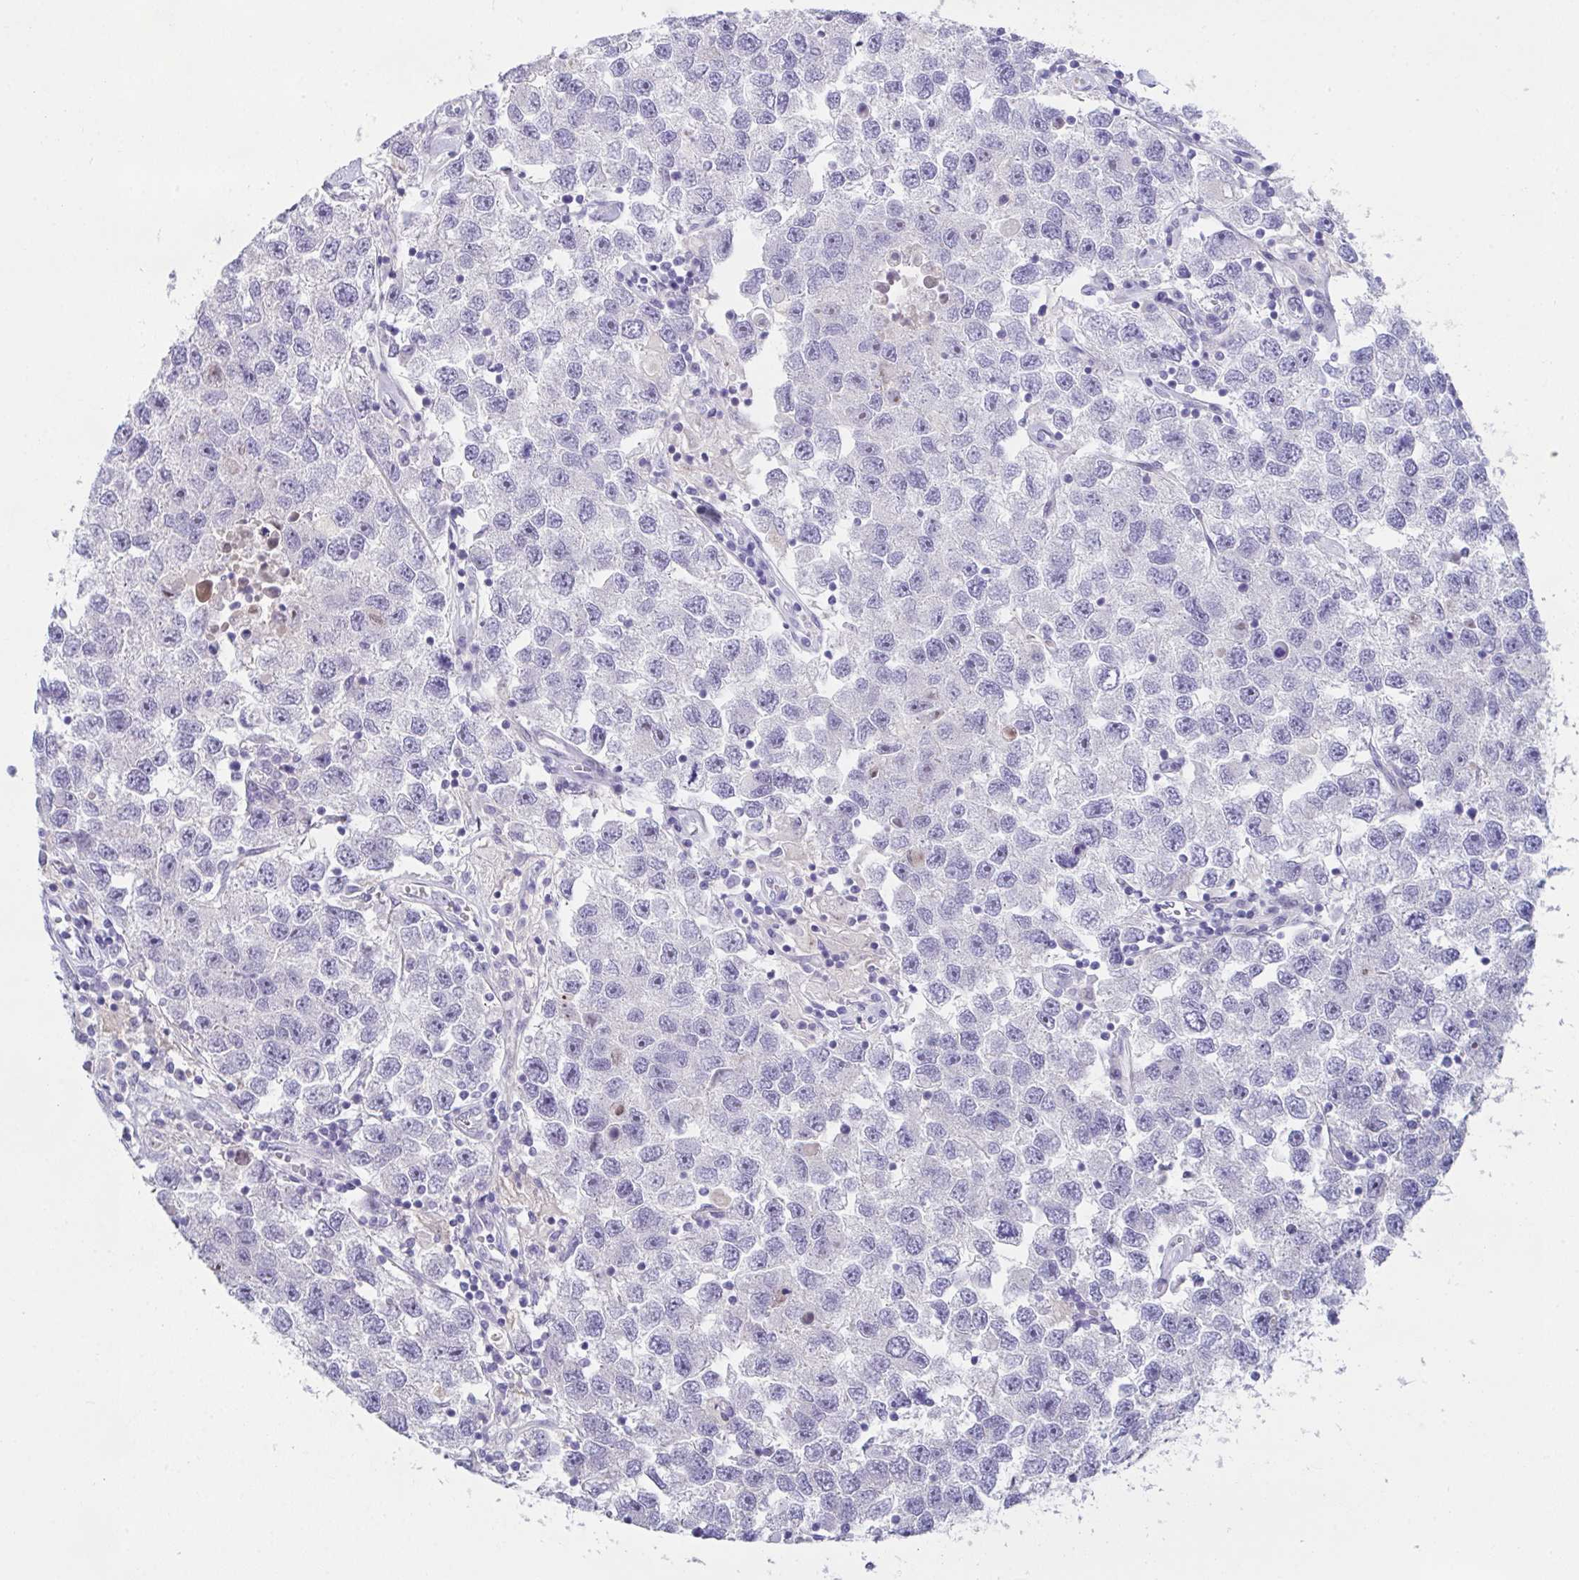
{"staining": {"intensity": "negative", "quantity": "none", "location": "none"}, "tissue": "testis cancer", "cell_type": "Tumor cells", "image_type": "cancer", "snomed": [{"axis": "morphology", "description": "Seminoma, NOS"}, {"axis": "topography", "description": "Testis"}], "caption": "The image exhibits no significant positivity in tumor cells of testis seminoma.", "gene": "FBXO47", "patient": {"sex": "male", "age": 26}}